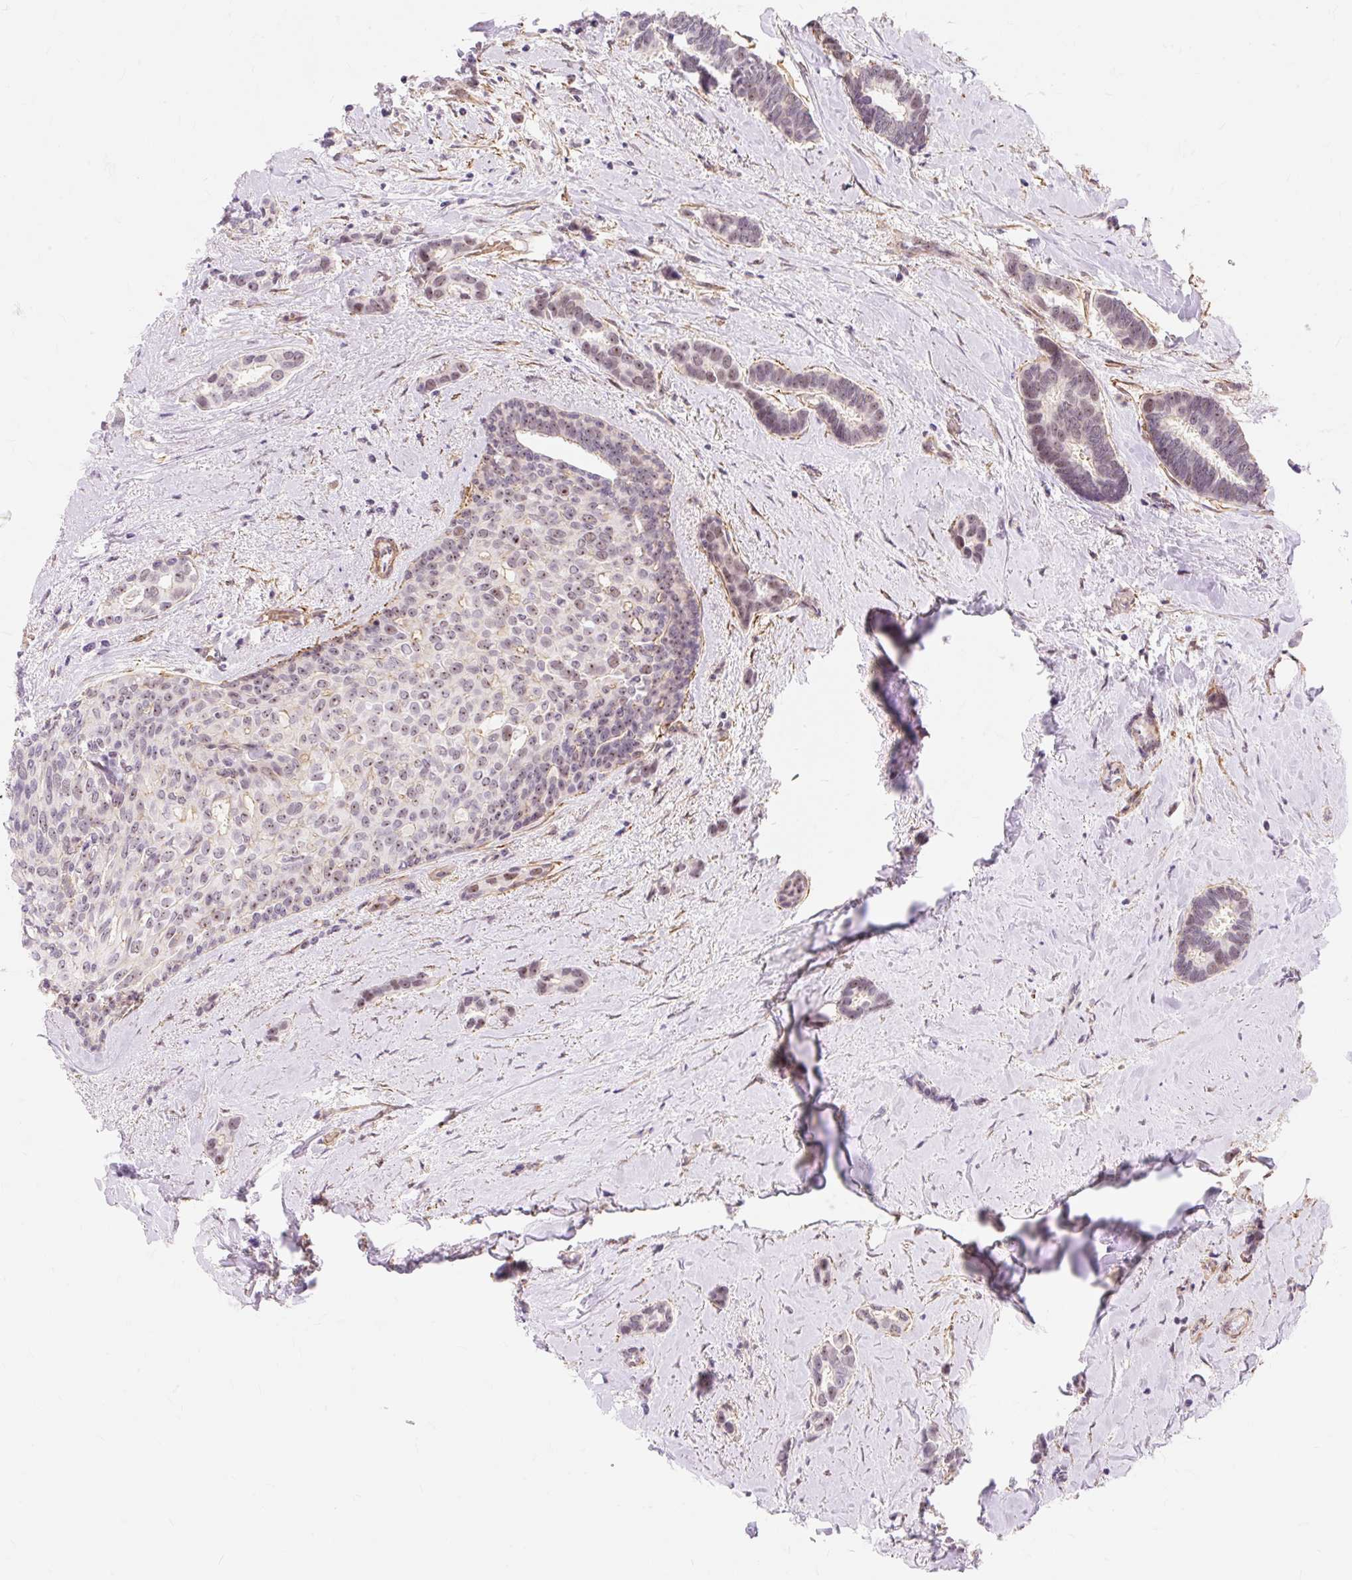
{"staining": {"intensity": "weak", "quantity": "25%-75%", "location": "nuclear"}, "tissue": "breast cancer", "cell_type": "Tumor cells", "image_type": "cancer", "snomed": [{"axis": "morphology", "description": "Duct carcinoma"}, {"axis": "topography", "description": "Breast"}], "caption": "Immunohistochemical staining of human infiltrating ductal carcinoma (breast) shows low levels of weak nuclear staining in about 25%-75% of tumor cells.", "gene": "OBP2A", "patient": {"sex": "female", "age": 73}}